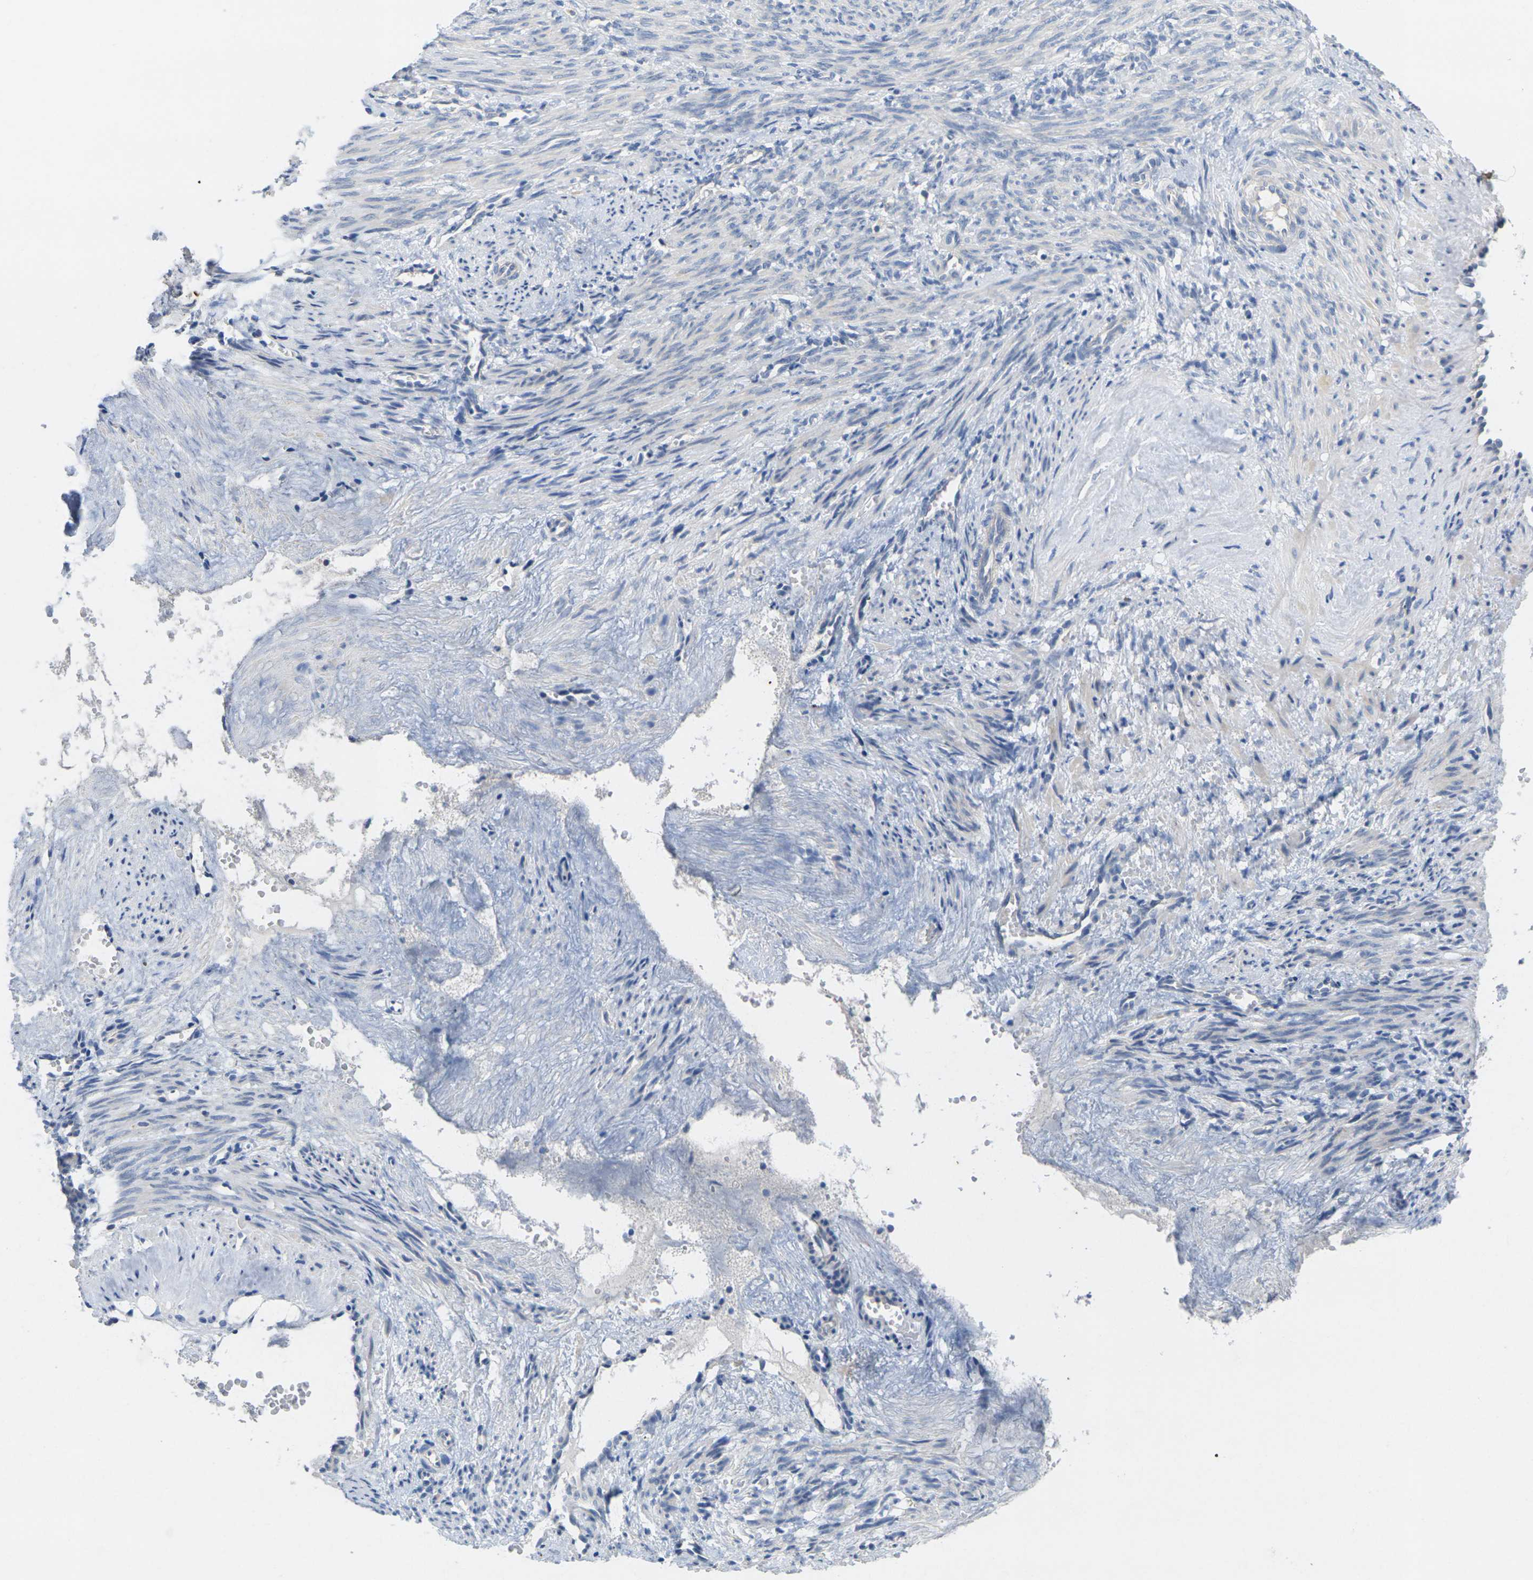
{"staining": {"intensity": "weak", "quantity": "<25%", "location": "cytoplasmic/membranous"}, "tissue": "smooth muscle", "cell_type": "Smooth muscle cells", "image_type": "normal", "snomed": [{"axis": "morphology", "description": "Normal tissue, NOS"}, {"axis": "topography", "description": "Endometrium"}], "caption": "There is no significant positivity in smooth muscle cells of smooth muscle. Nuclei are stained in blue.", "gene": "TNNI3", "patient": {"sex": "female", "age": 33}}